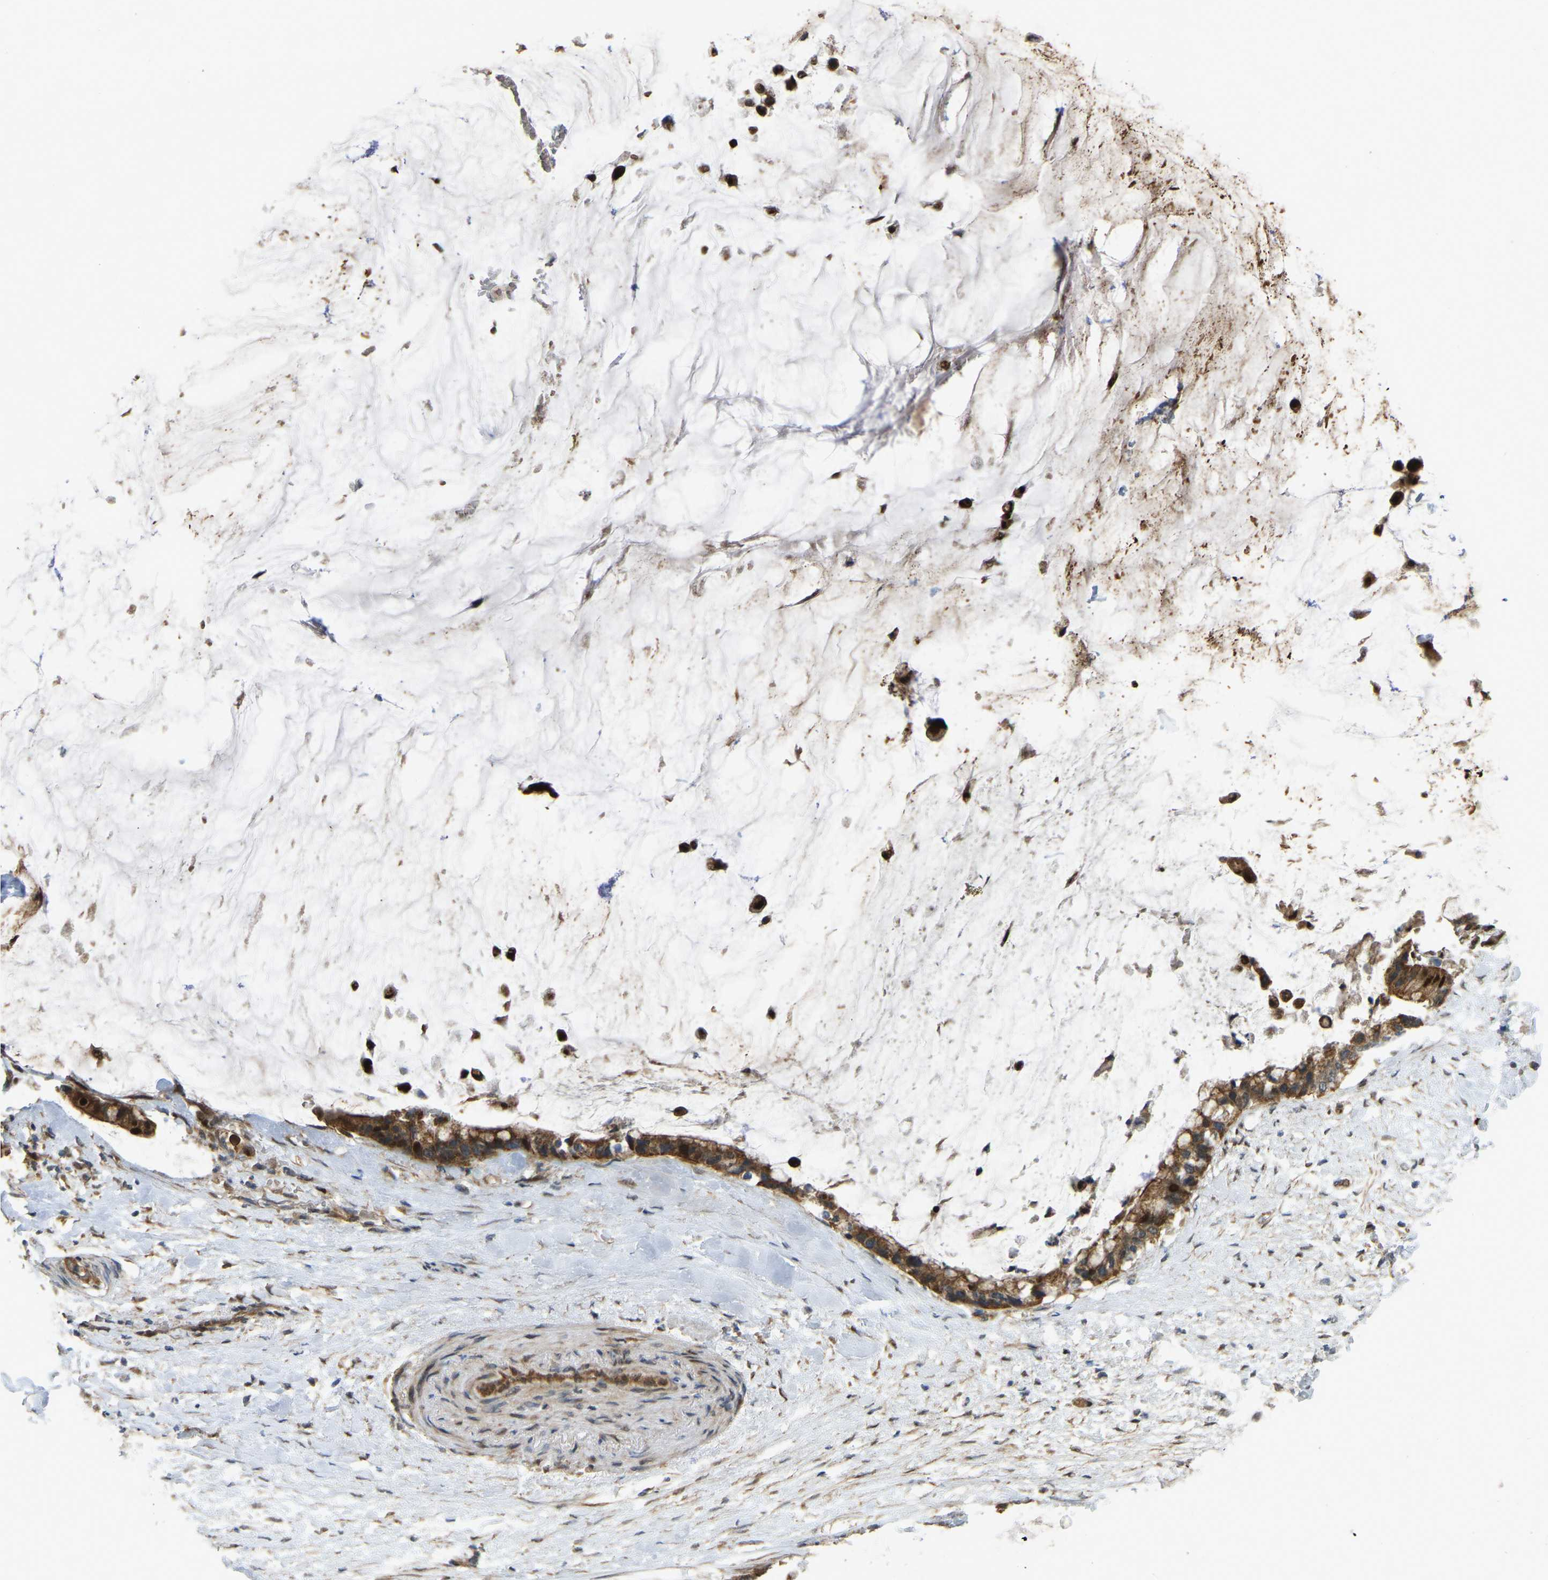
{"staining": {"intensity": "strong", "quantity": ">75%", "location": "cytoplasmic/membranous,nuclear"}, "tissue": "pancreatic cancer", "cell_type": "Tumor cells", "image_type": "cancer", "snomed": [{"axis": "morphology", "description": "Adenocarcinoma, NOS"}, {"axis": "topography", "description": "Pancreas"}], "caption": "Protein analysis of adenocarcinoma (pancreatic) tissue exhibits strong cytoplasmic/membranous and nuclear positivity in approximately >75% of tumor cells.", "gene": "C21orf91", "patient": {"sex": "male", "age": 41}}